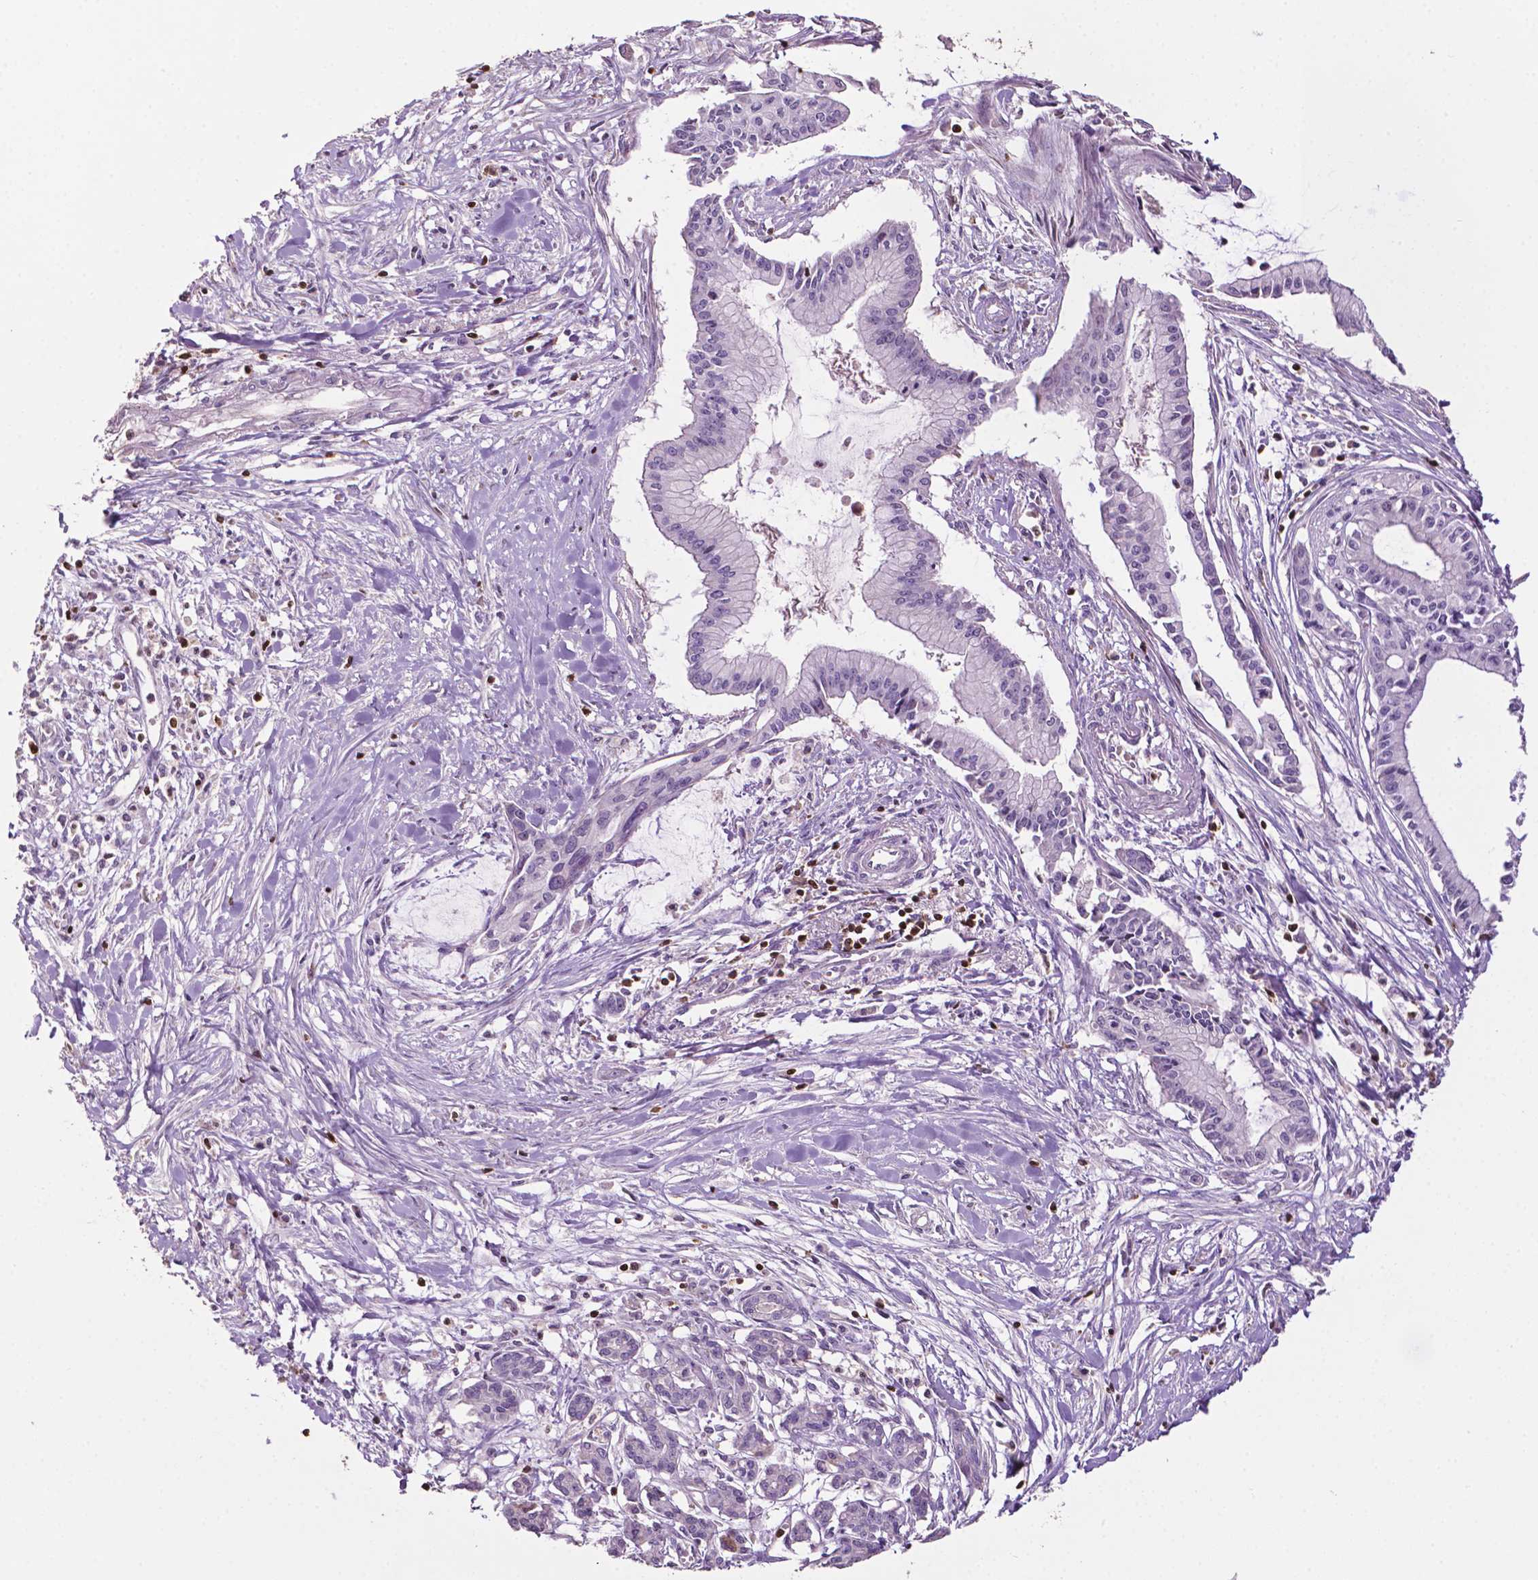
{"staining": {"intensity": "negative", "quantity": "none", "location": "none"}, "tissue": "pancreatic cancer", "cell_type": "Tumor cells", "image_type": "cancer", "snomed": [{"axis": "morphology", "description": "Adenocarcinoma, NOS"}, {"axis": "topography", "description": "Pancreas"}], "caption": "This is a photomicrograph of immunohistochemistry staining of pancreatic cancer, which shows no expression in tumor cells.", "gene": "TBC1D10C", "patient": {"sex": "male", "age": 48}}